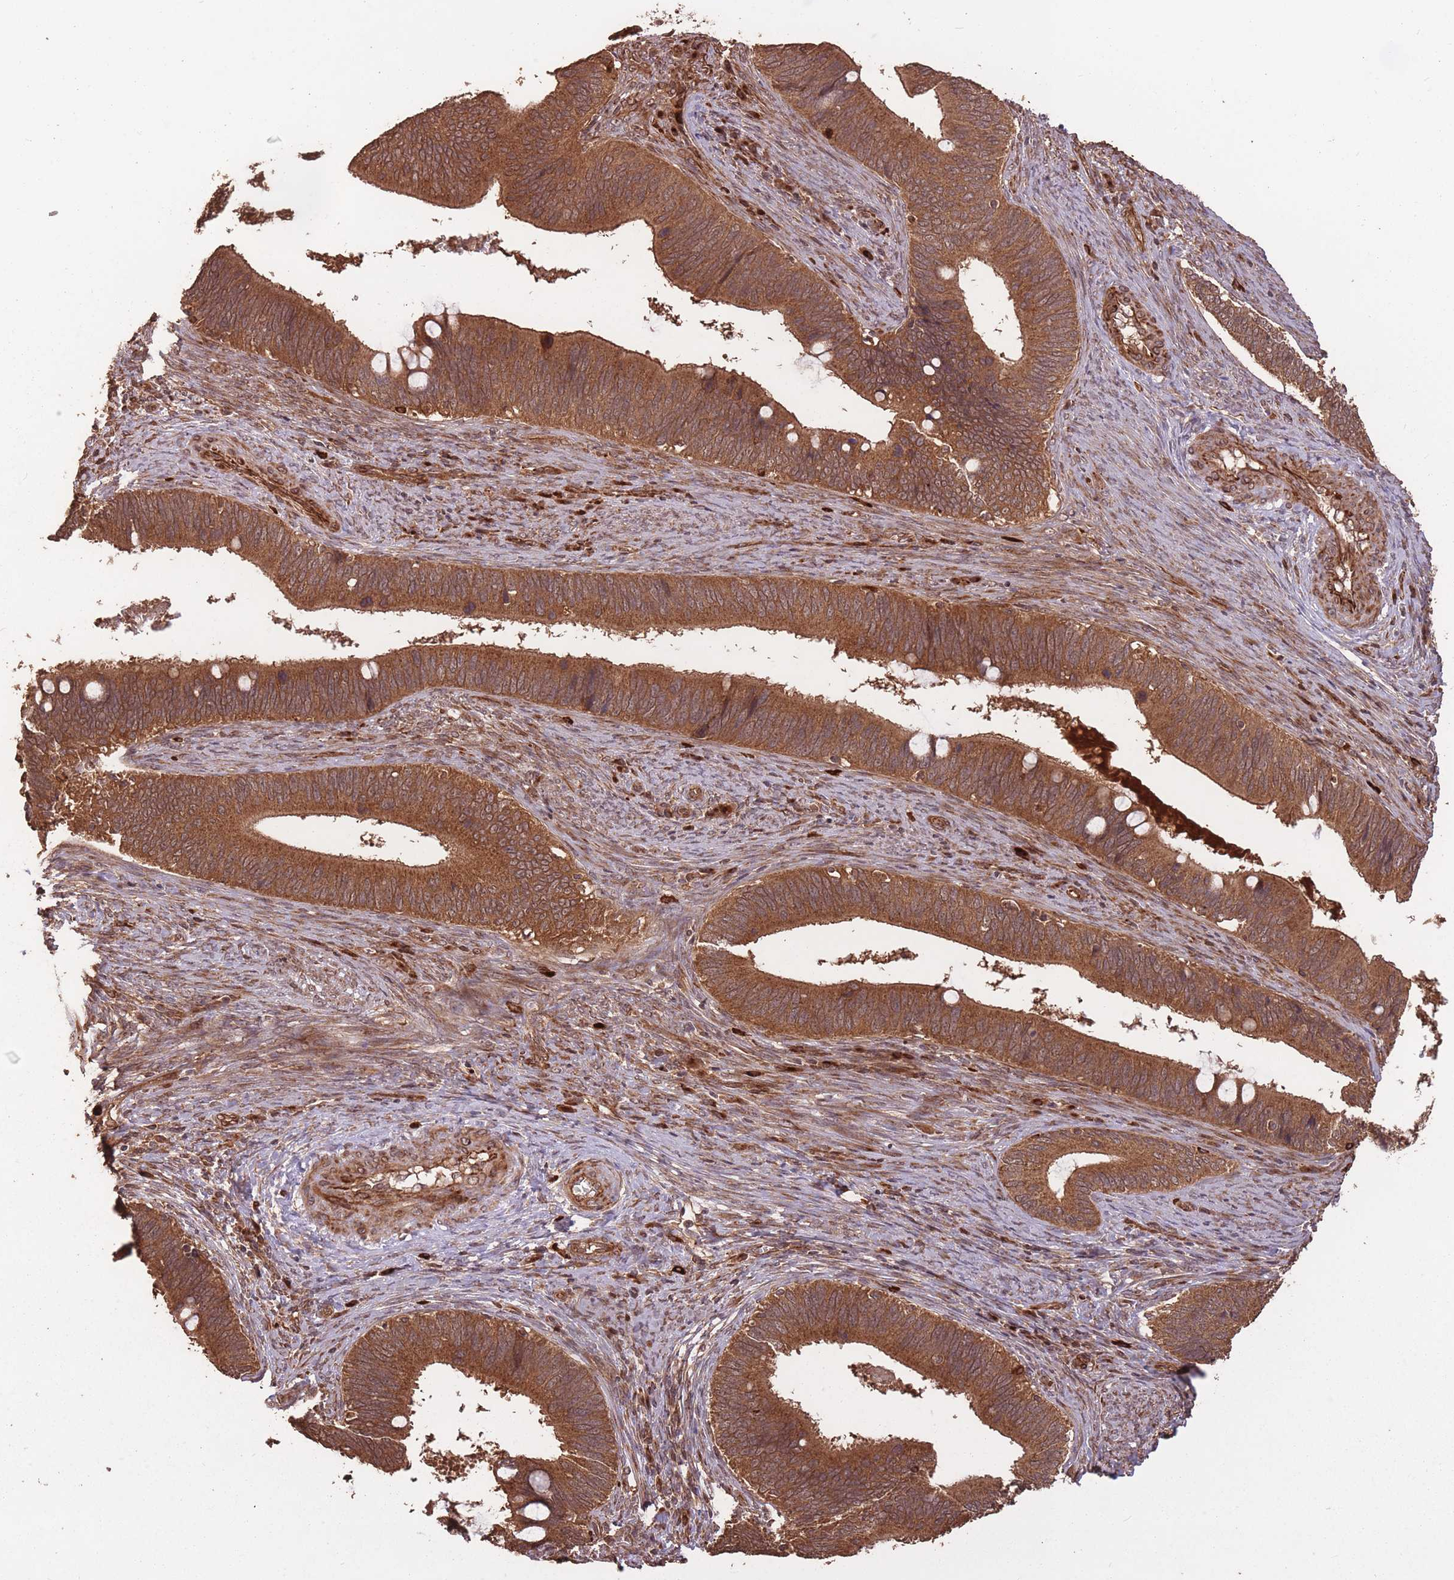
{"staining": {"intensity": "strong", "quantity": ">75%", "location": "cytoplasmic/membranous"}, "tissue": "cervical cancer", "cell_type": "Tumor cells", "image_type": "cancer", "snomed": [{"axis": "morphology", "description": "Adenocarcinoma, NOS"}, {"axis": "topography", "description": "Cervix"}], "caption": "Cervical cancer stained for a protein displays strong cytoplasmic/membranous positivity in tumor cells.", "gene": "ERBB3", "patient": {"sex": "female", "age": 42}}